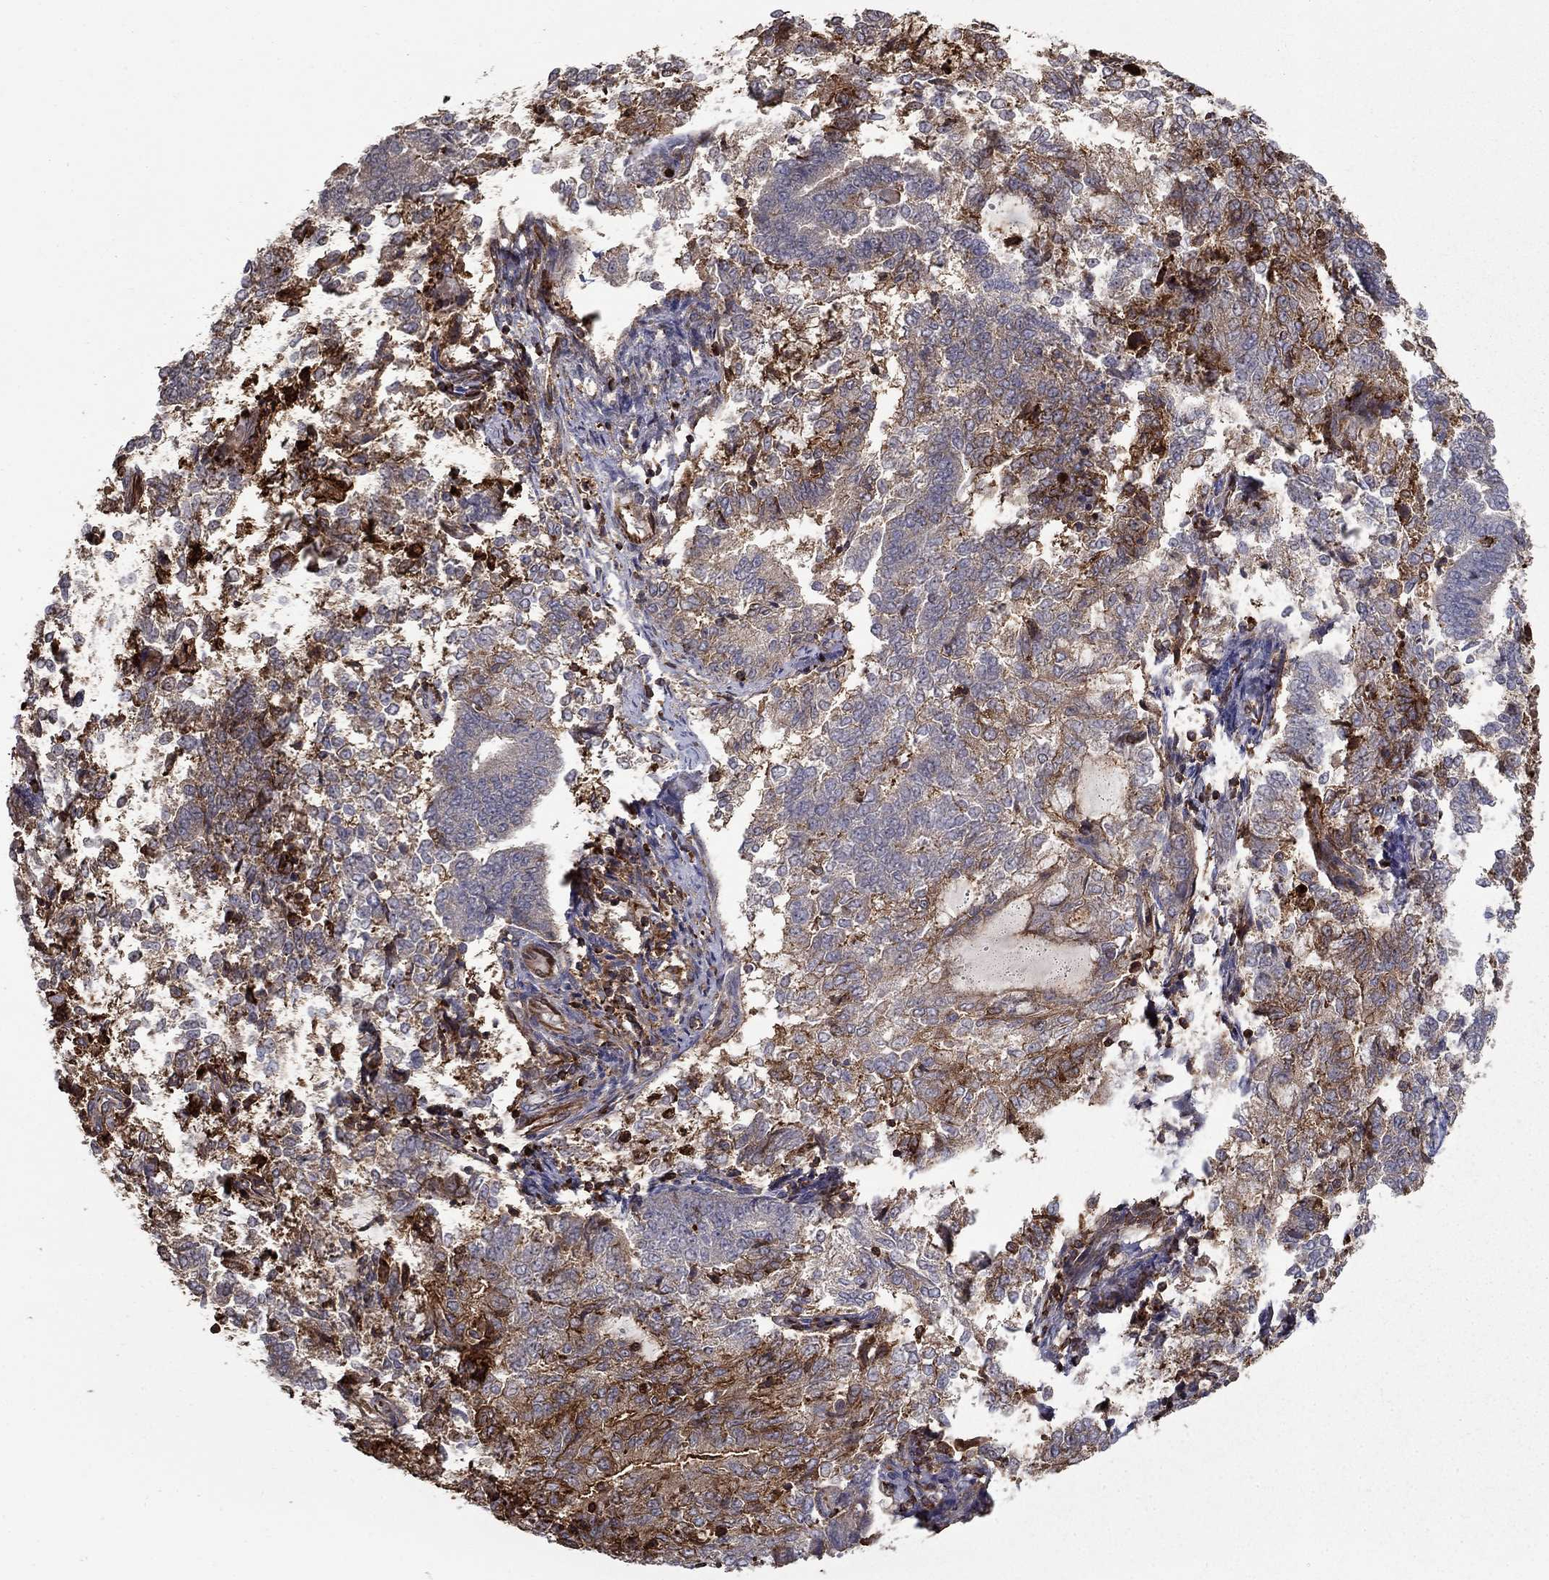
{"staining": {"intensity": "strong", "quantity": "<25%", "location": "cytoplasmic/membranous"}, "tissue": "endometrial cancer", "cell_type": "Tumor cells", "image_type": "cancer", "snomed": [{"axis": "morphology", "description": "Adenocarcinoma, NOS"}, {"axis": "topography", "description": "Endometrium"}], "caption": "Approximately <25% of tumor cells in human adenocarcinoma (endometrial) demonstrate strong cytoplasmic/membranous protein positivity as visualized by brown immunohistochemical staining.", "gene": "ADM", "patient": {"sex": "female", "age": 65}}